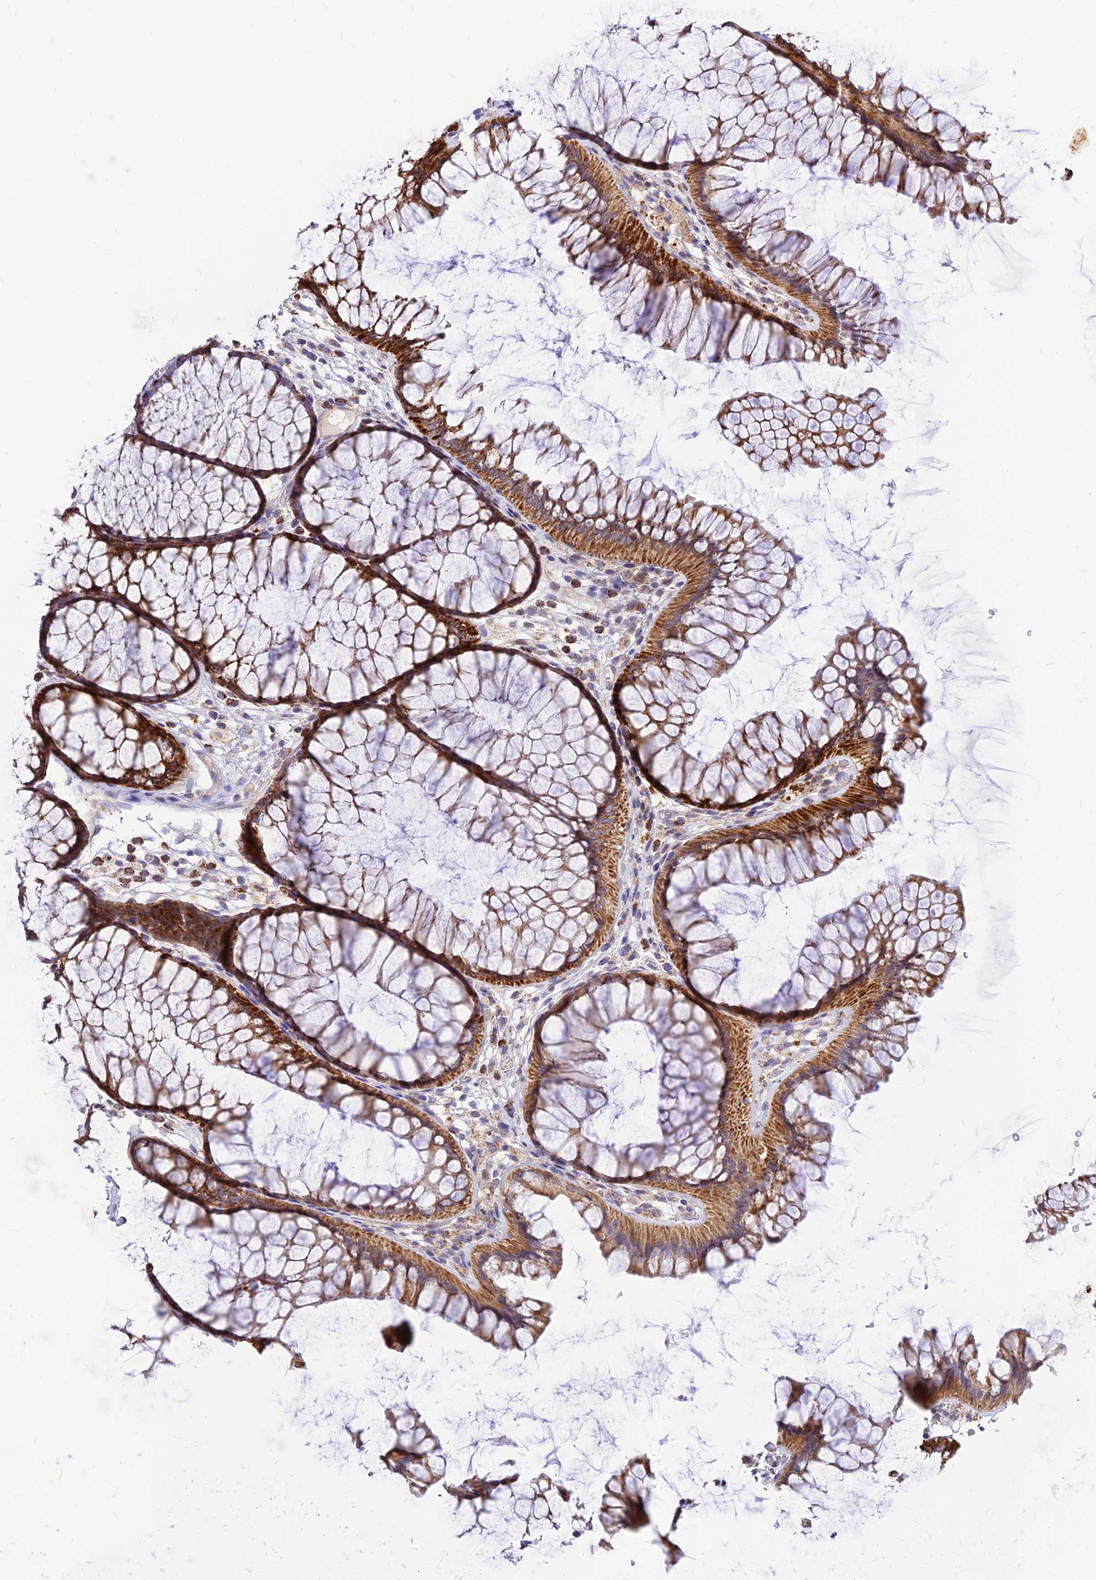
{"staining": {"intensity": "weak", "quantity": ">75%", "location": "cytoplasmic/membranous"}, "tissue": "colon", "cell_type": "Endothelial cells", "image_type": "normal", "snomed": [{"axis": "morphology", "description": "Normal tissue, NOS"}, {"axis": "topography", "description": "Colon"}], "caption": "A histopathology image showing weak cytoplasmic/membranous expression in about >75% of endothelial cells in unremarkable colon, as visualized by brown immunohistochemical staining.", "gene": "ECI1", "patient": {"sex": "female", "age": 82}}